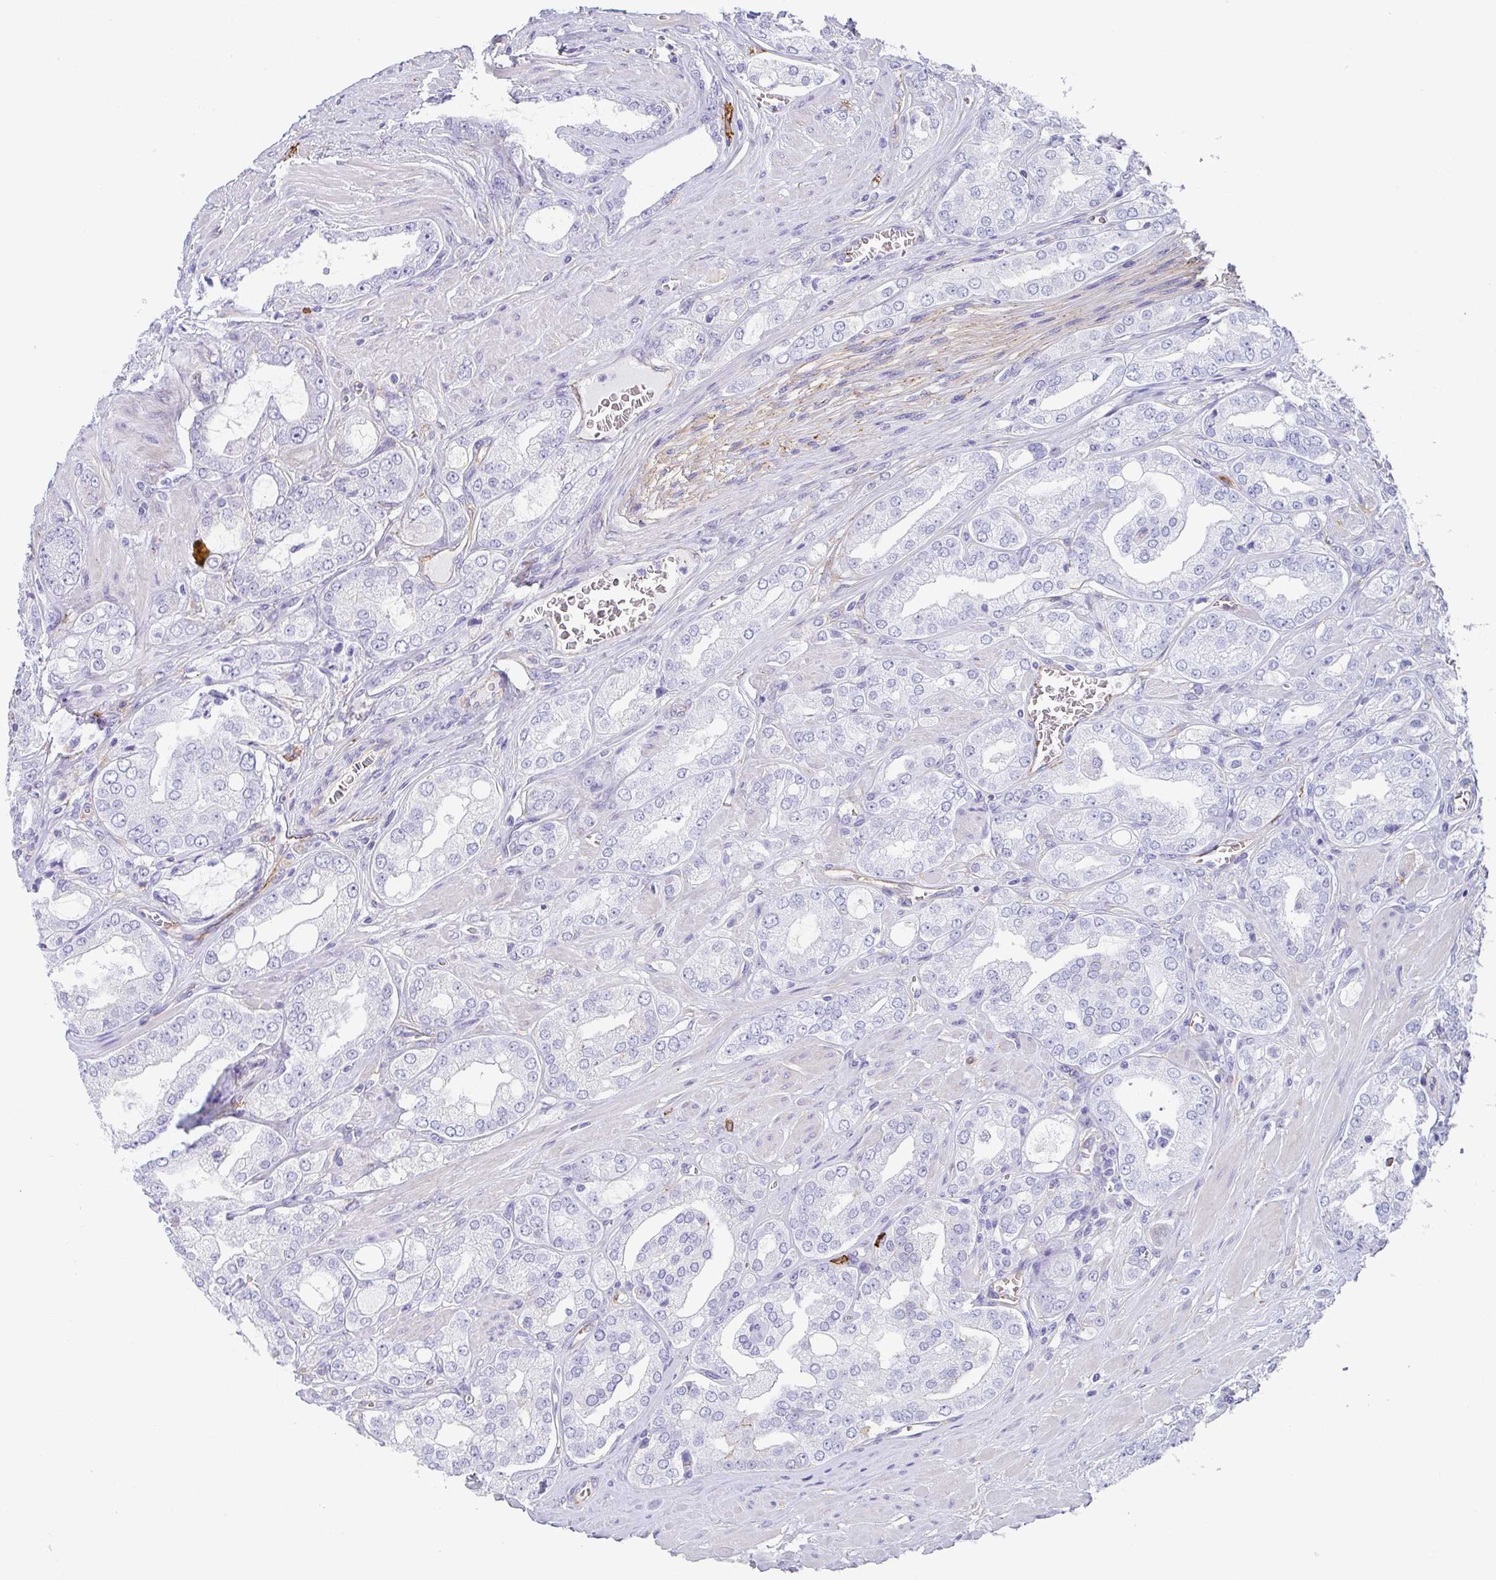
{"staining": {"intensity": "negative", "quantity": "none", "location": "none"}, "tissue": "prostate cancer", "cell_type": "Tumor cells", "image_type": "cancer", "snomed": [{"axis": "morphology", "description": "Adenocarcinoma, High grade"}, {"axis": "topography", "description": "Prostate"}], "caption": "There is no significant staining in tumor cells of prostate adenocarcinoma (high-grade). (Immunohistochemistry, brightfield microscopy, high magnification).", "gene": "DBN1", "patient": {"sex": "male", "age": 66}}